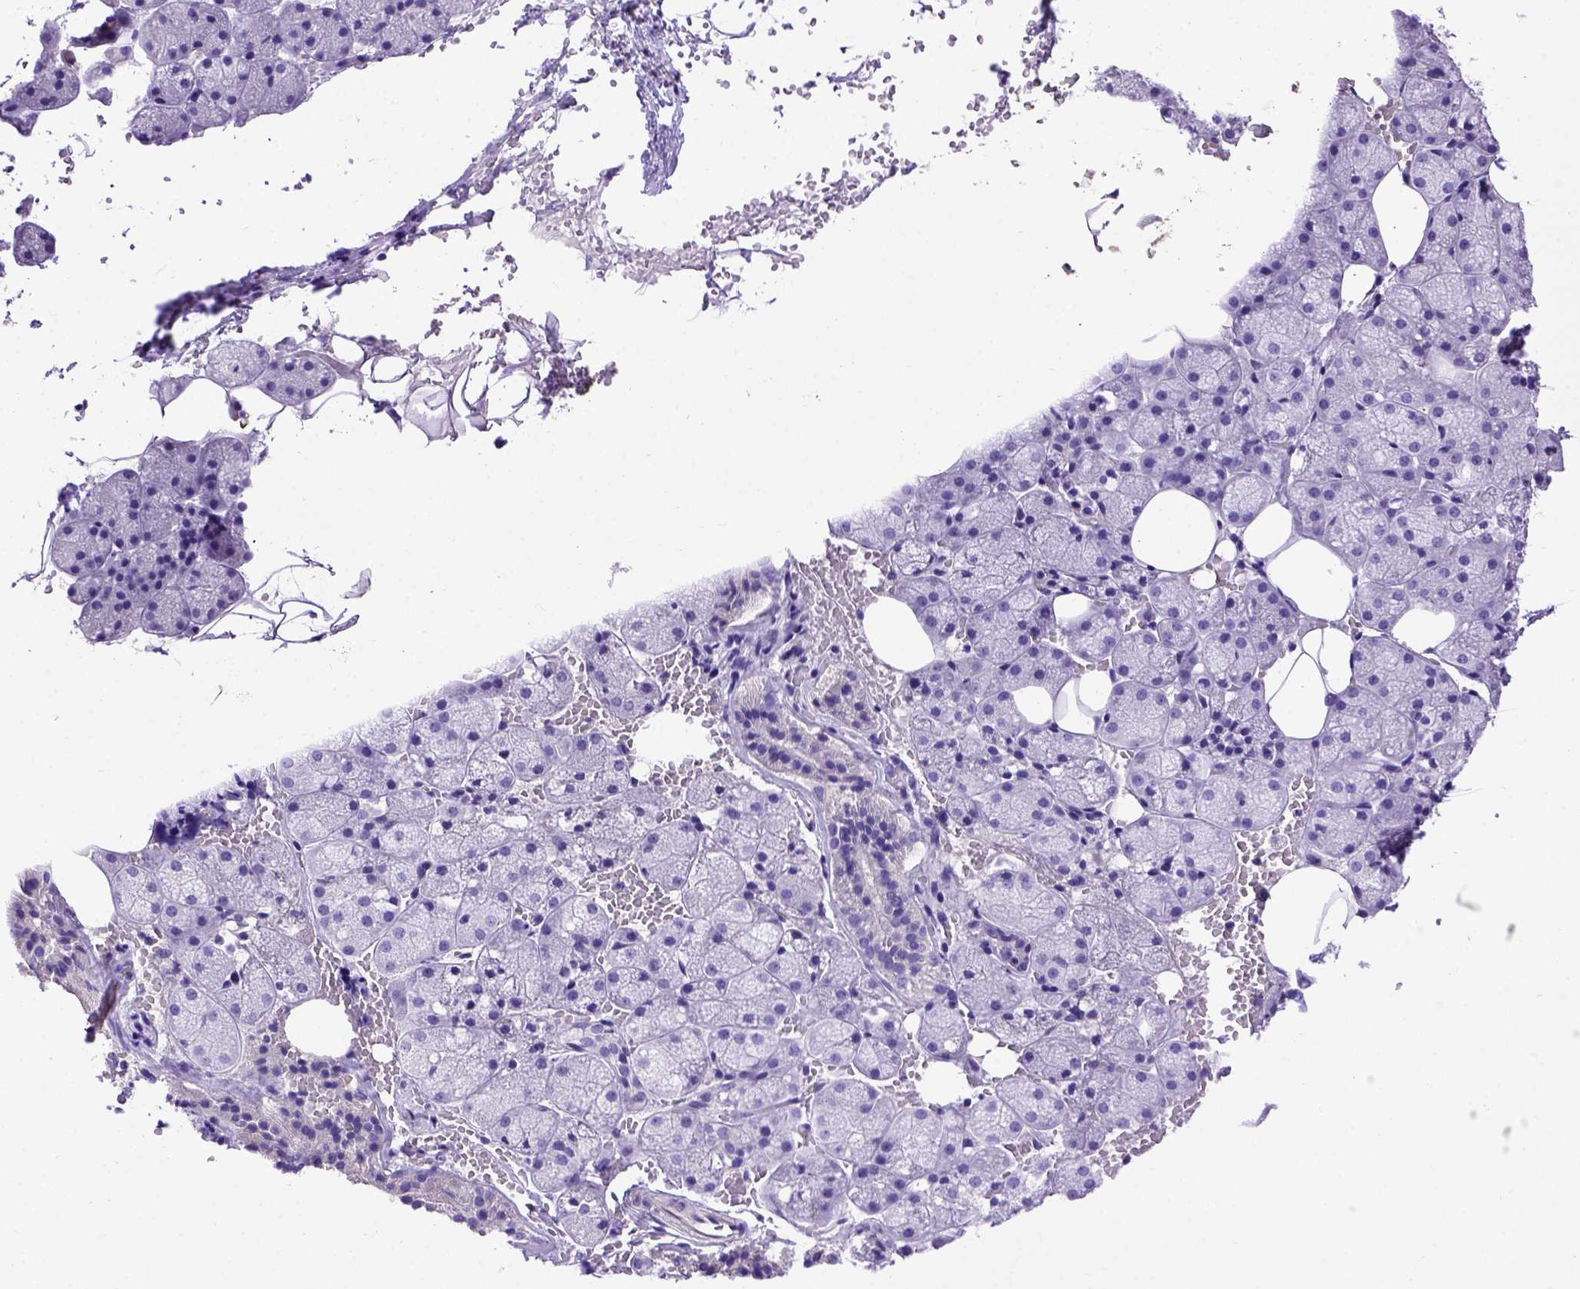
{"staining": {"intensity": "negative", "quantity": "none", "location": "none"}, "tissue": "salivary gland", "cell_type": "Glandular cells", "image_type": "normal", "snomed": [{"axis": "morphology", "description": "Normal tissue, NOS"}, {"axis": "topography", "description": "Salivary gland"}, {"axis": "topography", "description": "Peripheral nerve tissue"}], "caption": "High power microscopy image of an immunohistochemistry (IHC) histopathology image of unremarkable salivary gland, revealing no significant staining in glandular cells.", "gene": "ADAM12", "patient": {"sex": "male", "age": 38}}